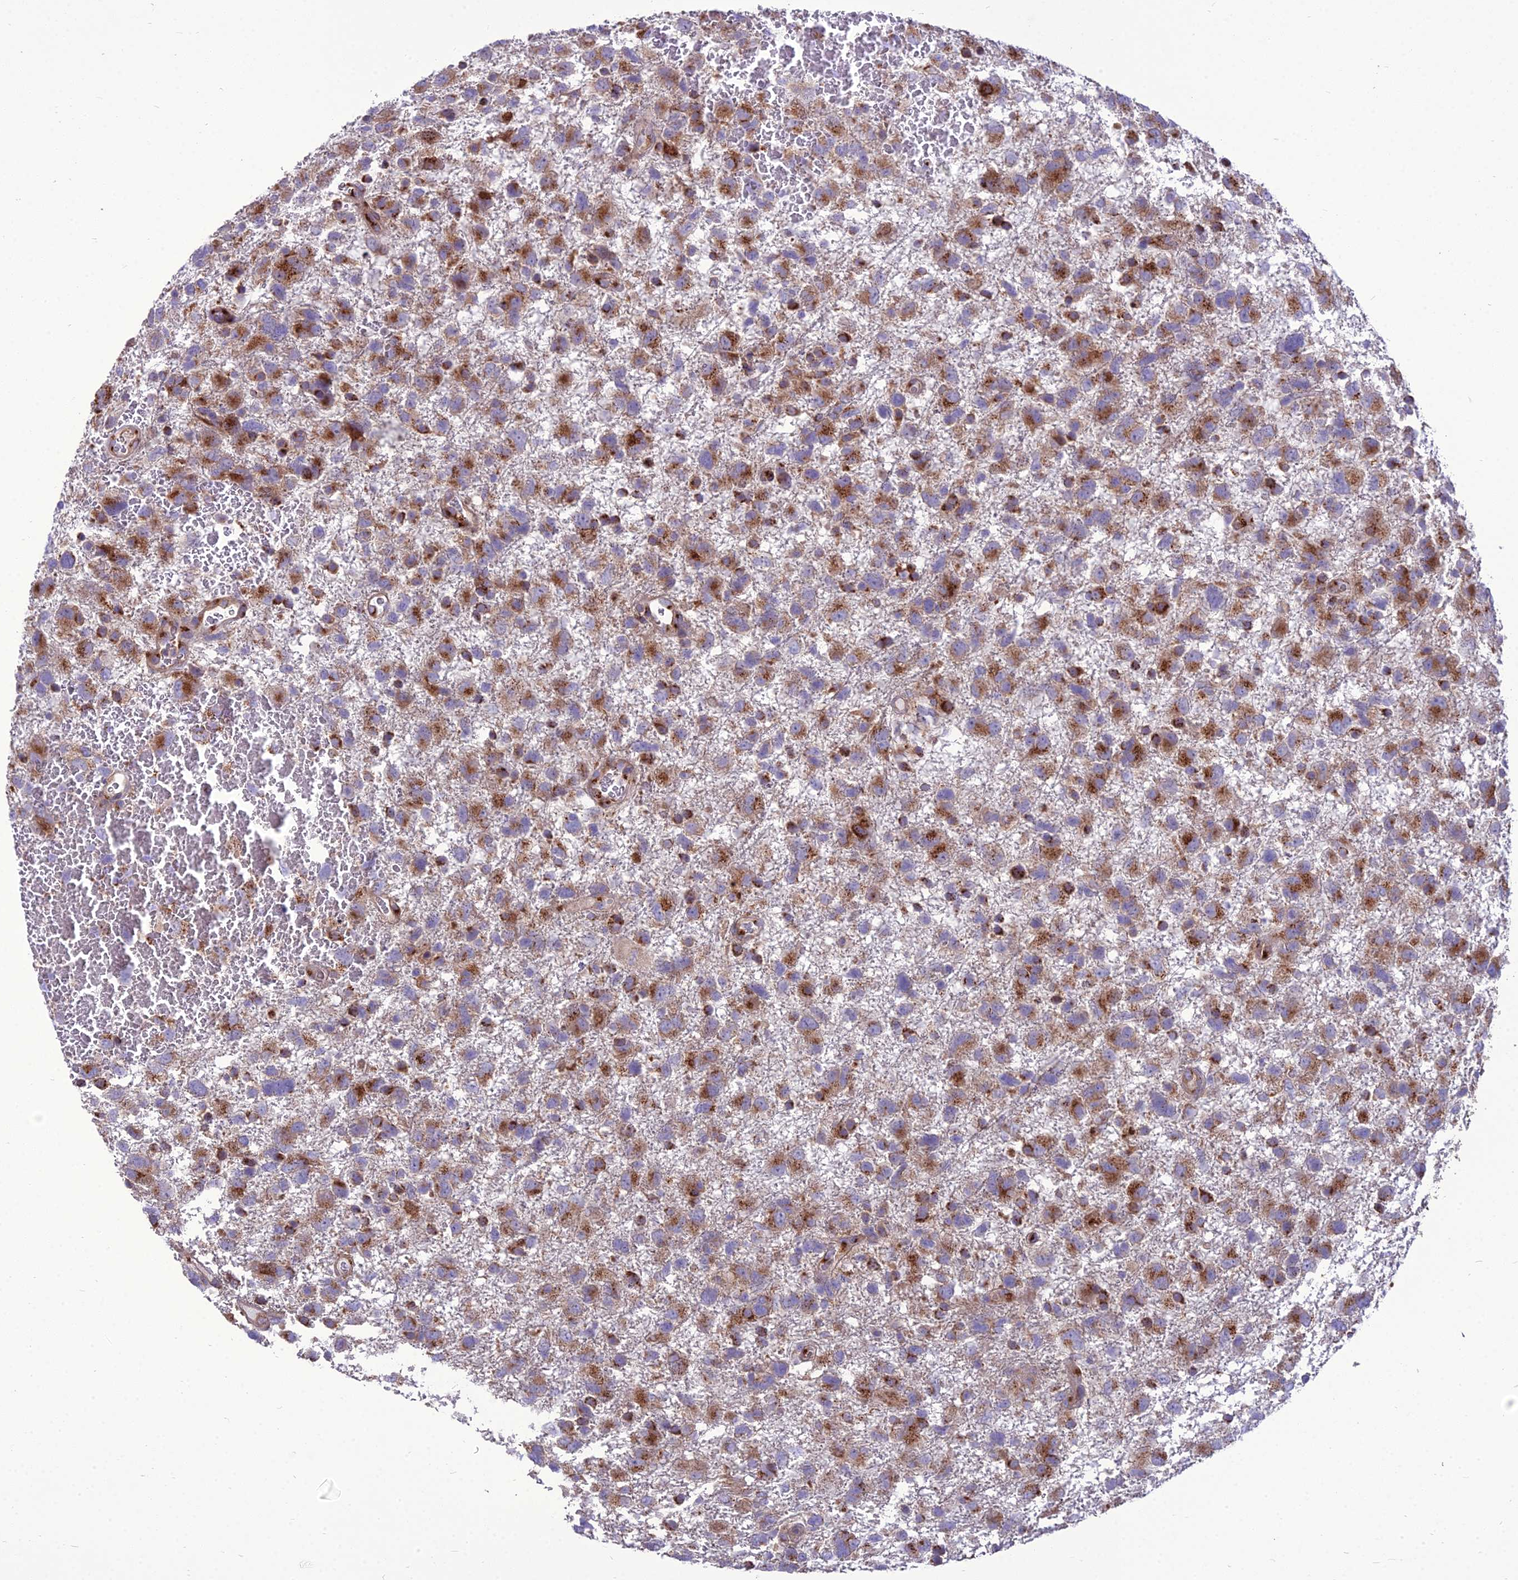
{"staining": {"intensity": "strong", "quantity": "25%-75%", "location": "cytoplasmic/membranous"}, "tissue": "glioma", "cell_type": "Tumor cells", "image_type": "cancer", "snomed": [{"axis": "morphology", "description": "Glioma, malignant, High grade"}, {"axis": "topography", "description": "Brain"}], "caption": "Immunohistochemical staining of human malignant high-grade glioma shows high levels of strong cytoplasmic/membranous protein staining in approximately 25%-75% of tumor cells.", "gene": "SPRYD7", "patient": {"sex": "male", "age": 61}}